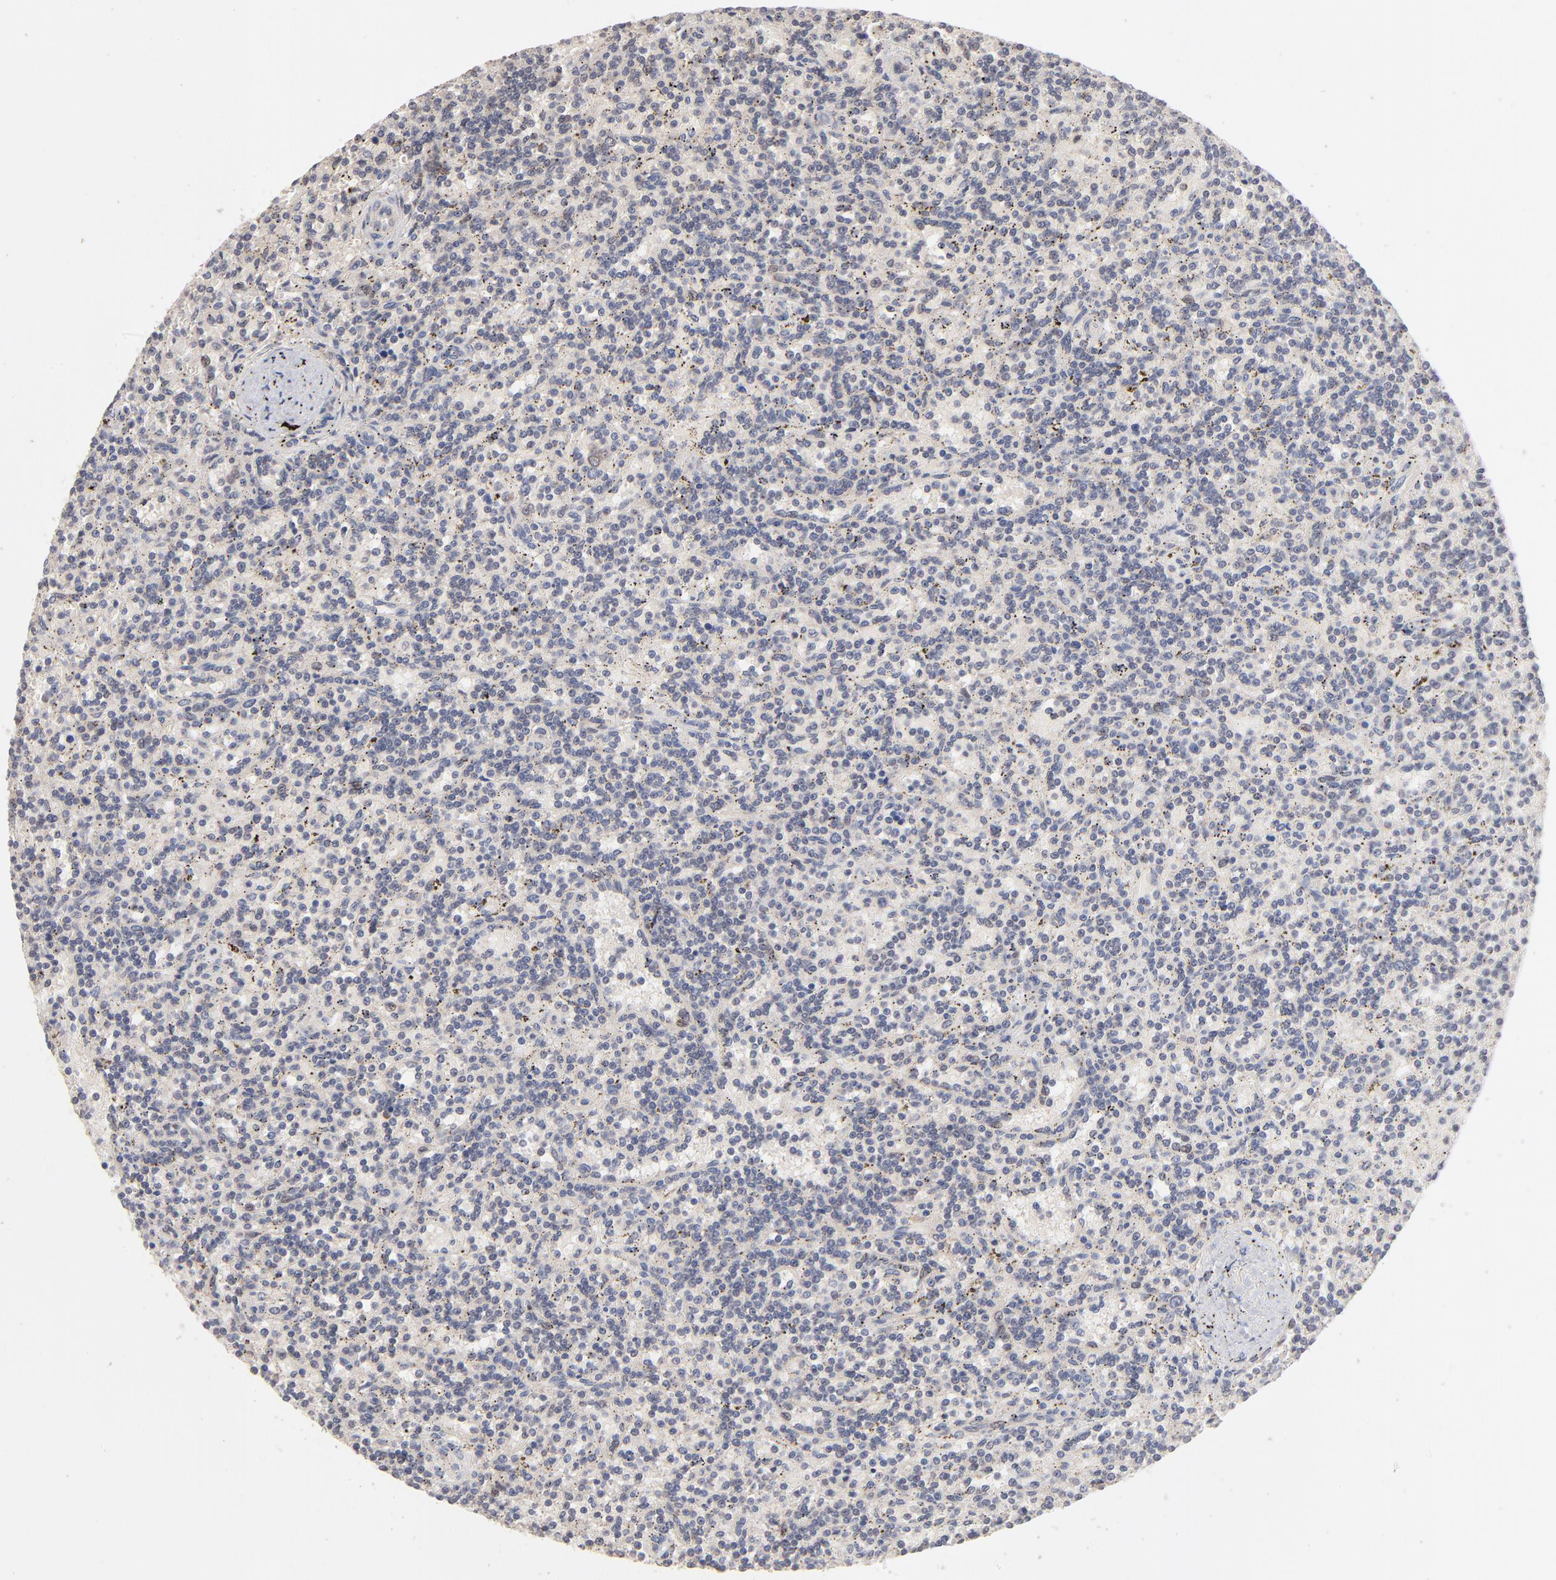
{"staining": {"intensity": "negative", "quantity": "none", "location": "none"}, "tissue": "lymphoma", "cell_type": "Tumor cells", "image_type": "cancer", "snomed": [{"axis": "morphology", "description": "Malignant lymphoma, non-Hodgkin's type, Low grade"}, {"axis": "topography", "description": "Spleen"}], "caption": "DAB immunohistochemical staining of malignant lymphoma, non-Hodgkin's type (low-grade) displays no significant staining in tumor cells.", "gene": "MSL2", "patient": {"sex": "male", "age": 73}}